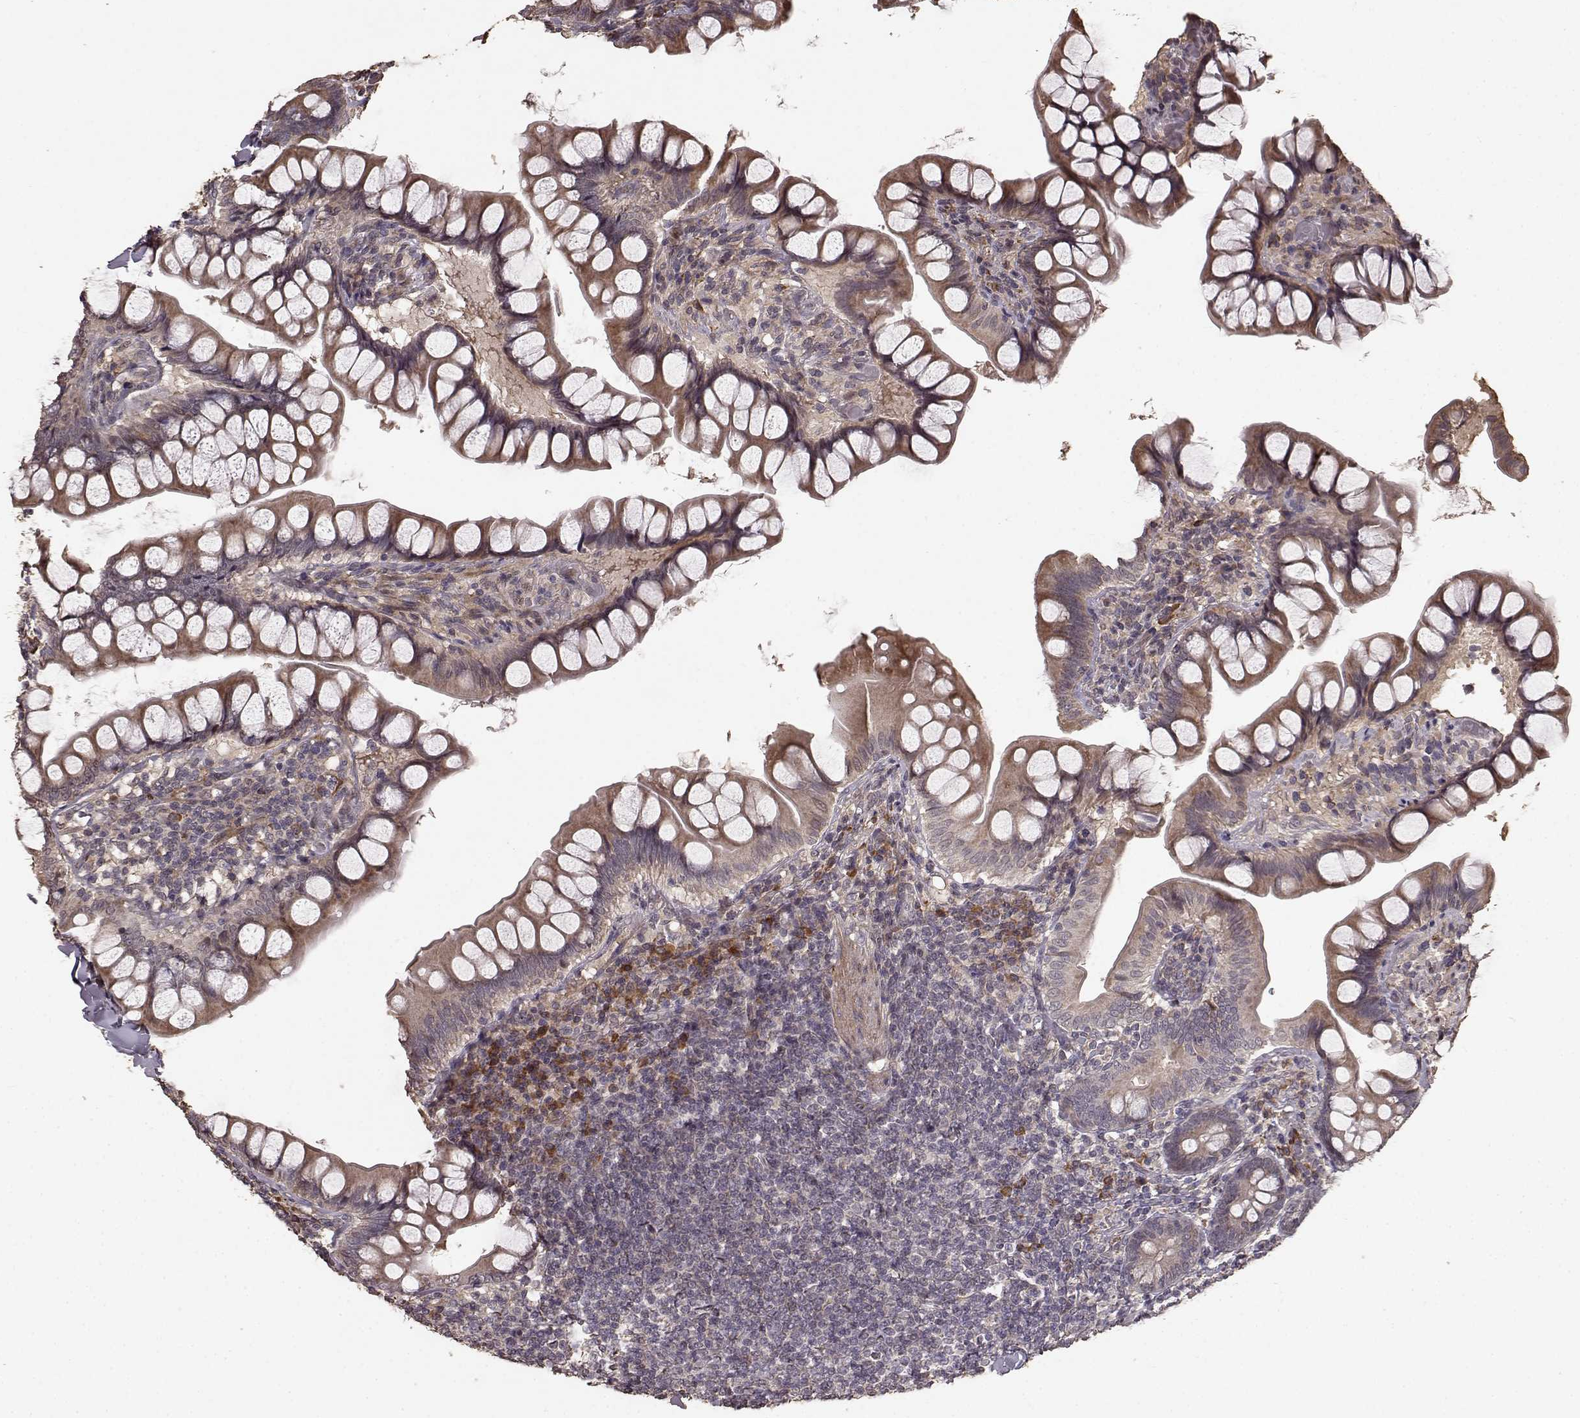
{"staining": {"intensity": "strong", "quantity": ">75%", "location": "cytoplasmic/membranous"}, "tissue": "small intestine", "cell_type": "Glandular cells", "image_type": "normal", "snomed": [{"axis": "morphology", "description": "Normal tissue, NOS"}, {"axis": "topography", "description": "Small intestine"}], "caption": "Glandular cells show high levels of strong cytoplasmic/membranous expression in about >75% of cells in unremarkable small intestine.", "gene": "USP15", "patient": {"sex": "male", "age": 70}}